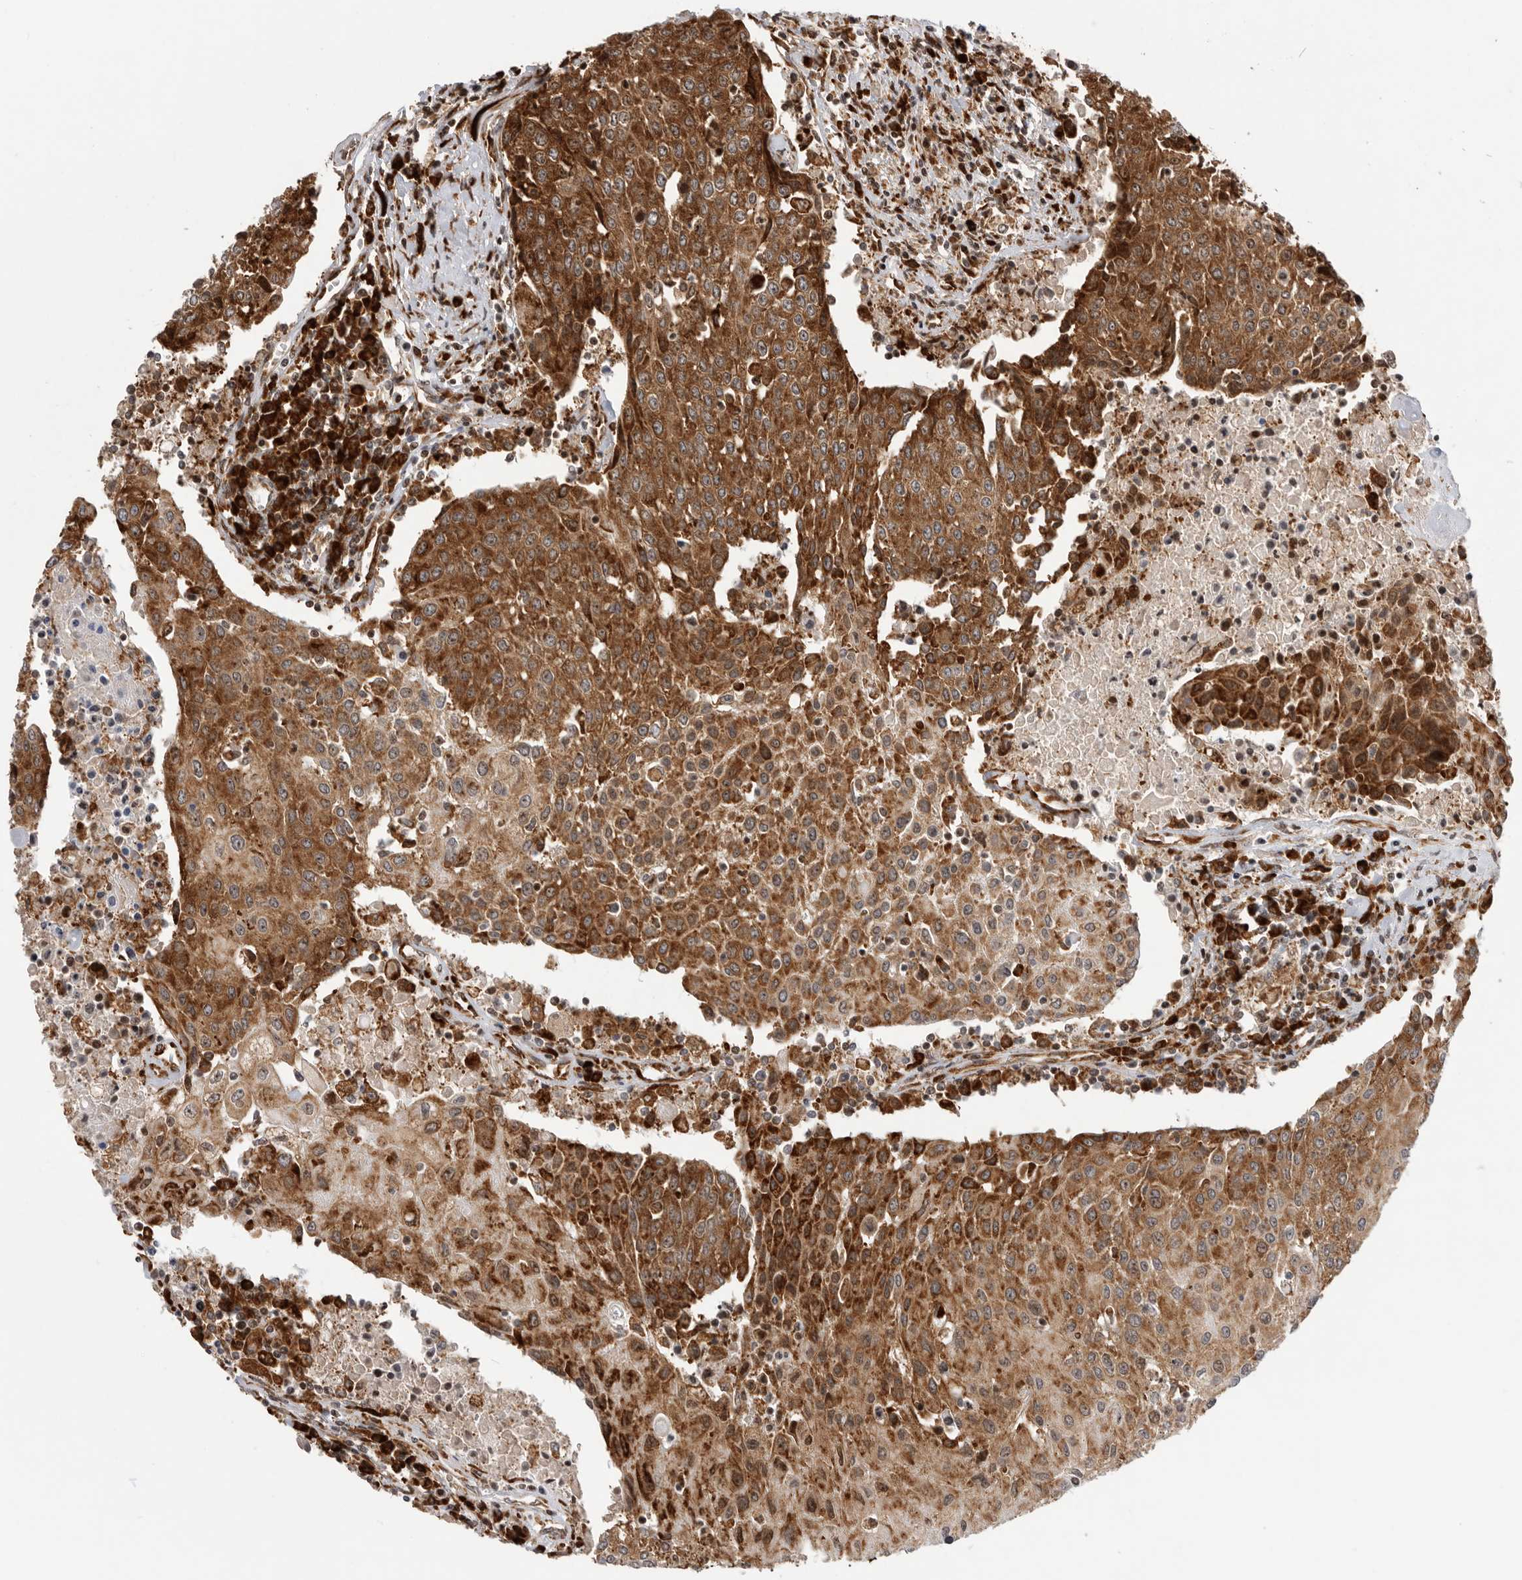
{"staining": {"intensity": "strong", "quantity": ">75%", "location": "cytoplasmic/membranous"}, "tissue": "urothelial cancer", "cell_type": "Tumor cells", "image_type": "cancer", "snomed": [{"axis": "morphology", "description": "Urothelial carcinoma, High grade"}, {"axis": "topography", "description": "Urinary bladder"}], "caption": "Urothelial cancer tissue displays strong cytoplasmic/membranous staining in about >75% of tumor cells", "gene": "FZD3", "patient": {"sex": "female", "age": 85}}